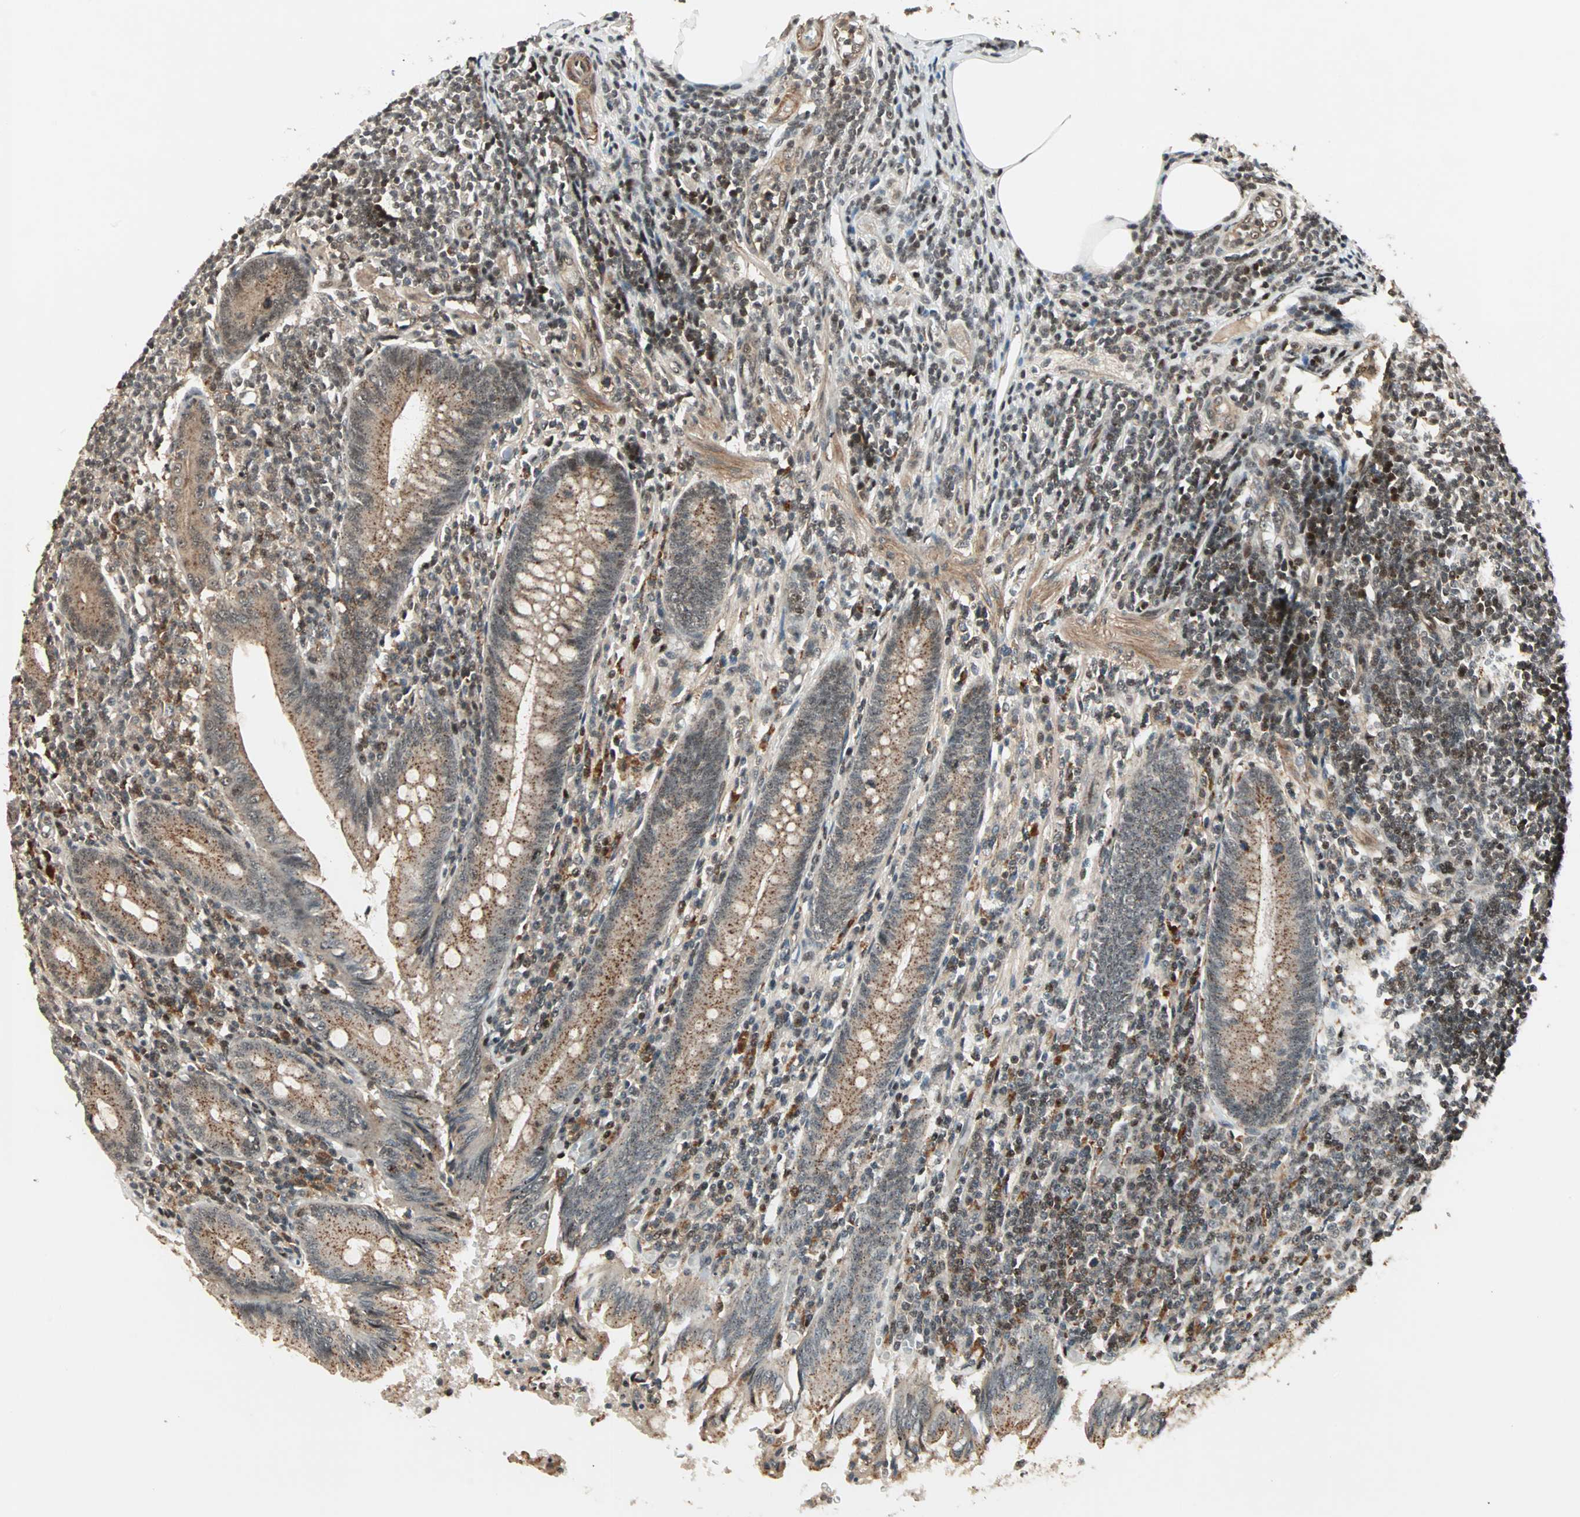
{"staining": {"intensity": "moderate", "quantity": "25%-75%", "location": "cytoplasmic/membranous,nuclear"}, "tissue": "appendix", "cell_type": "Glandular cells", "image_type": "normal", "snomed": [{"axis": "morphology", "description": "Normal tissue, NOS"}, {"axis": "morphology", "description": "Inflammation, NOS"}, {"axis": "topography", "description": "Appendix"}], "caption": "Protein expression analysis of normal appendix shows moderate cytoplasmic/membranous,nuclear staining in about 25%-75% of glandular cells. The staining is performed using DAB (3,3'-diaminobenzidine) brown chromogen to label protein expression. The nuclei are counter-stained blue using hematoxylin.", "gene": "ZBED9", "patient": {"sex": "male", "age": 46}}